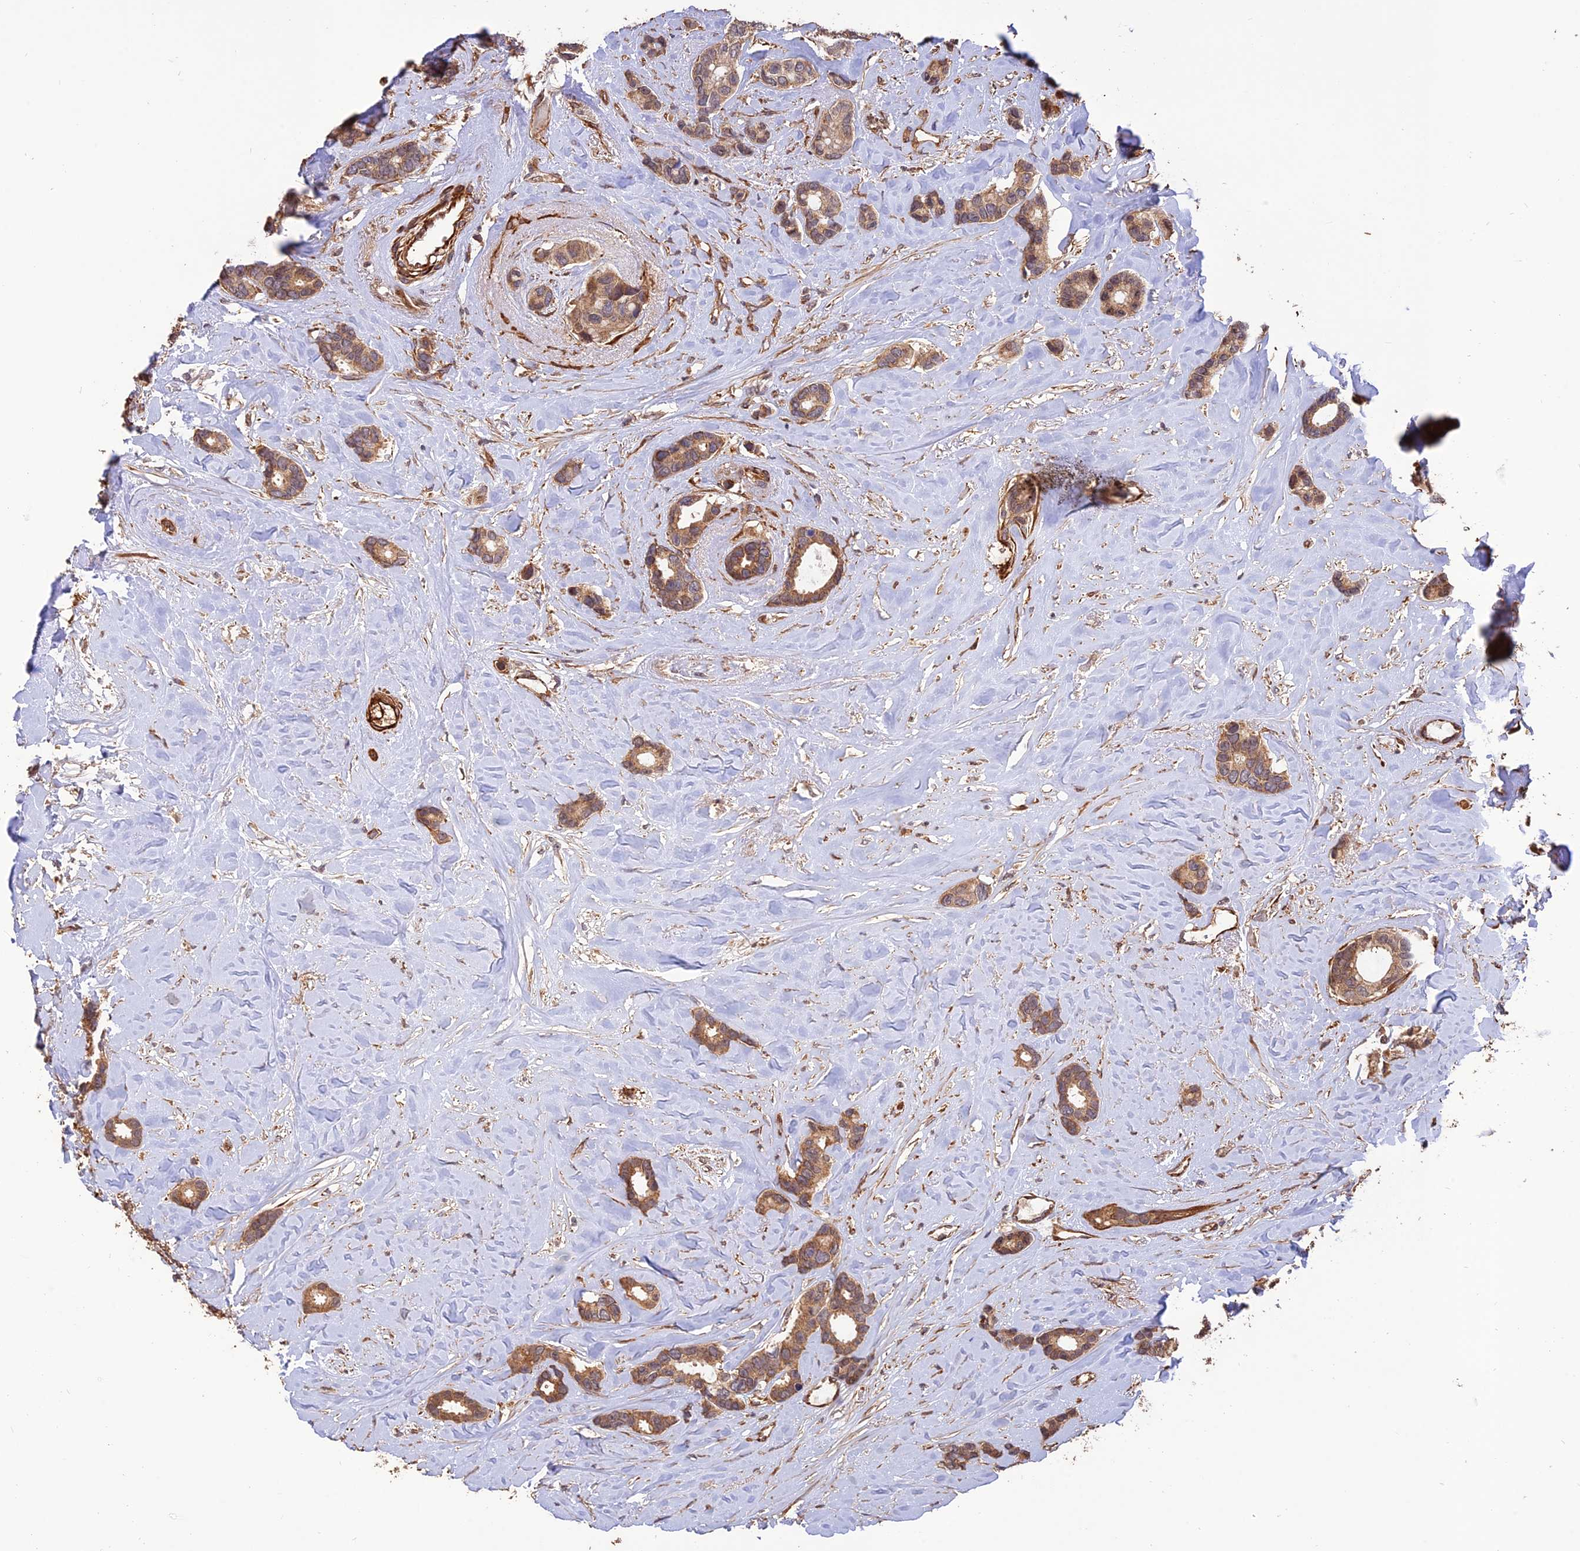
{"staining": {"intensity": "moderate", "quantity": ">75%", "location": "cytoplasmic/membranous"}, "tissue": "breast cancer", "cell_type": "Tumor cells", "image_type": "cancer", "snomed": [{"axis": "morphology", "description": "Duct carcinoma"}, {"axis": "topography", "description": "Breast"}], "caption": "Breast cancer (intraductal carcinoma) was stained to show a protein in brown. There is medium levels of moderate cytoplasmic/membranous expression in approximately >75% of tumor cells. Immunohistochemistry (ihc) stains the protein in brown and the nuclei are stained blue.", "gene": "CREBL2", "patient": {"sex": "female", "age": 87}}